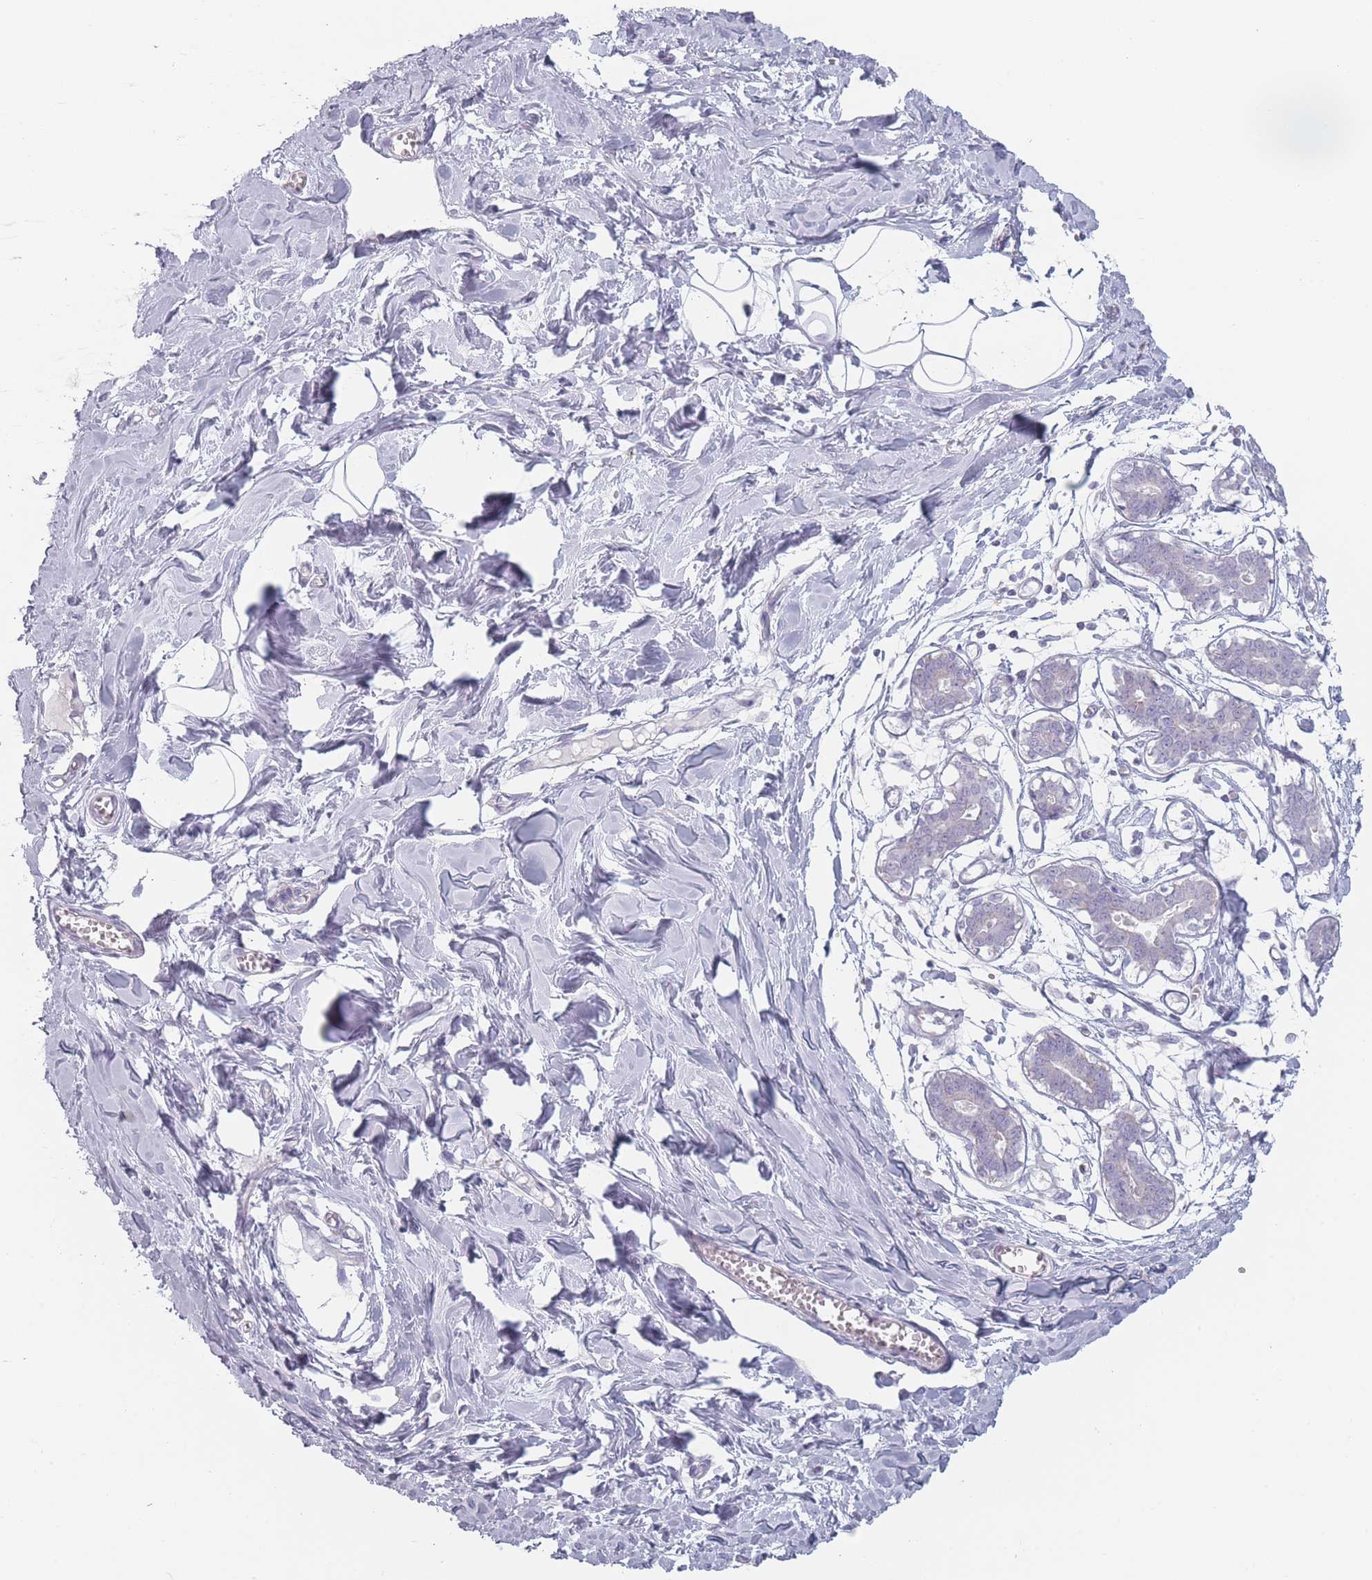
{"staining": {"intensity": "negative", "quantity": "none", "location": "none"}, "tissue": "breast", "cell_type": "Adipocytes", "image_type": "normal", "snomed": [{"axis": "morphology", "description": "Normal tissue, NOS"}, {"axis": "topography", "description": "Breast"}], "caption": "An image of breast stained for a protein reveals no brown staining in adipocytes. The staining is performed using DAB brown chromogen with nuclei counter-stained in using hematoxylin.", "gene": "DCHS1", "patient": {"sex": "female", "age": 27}}